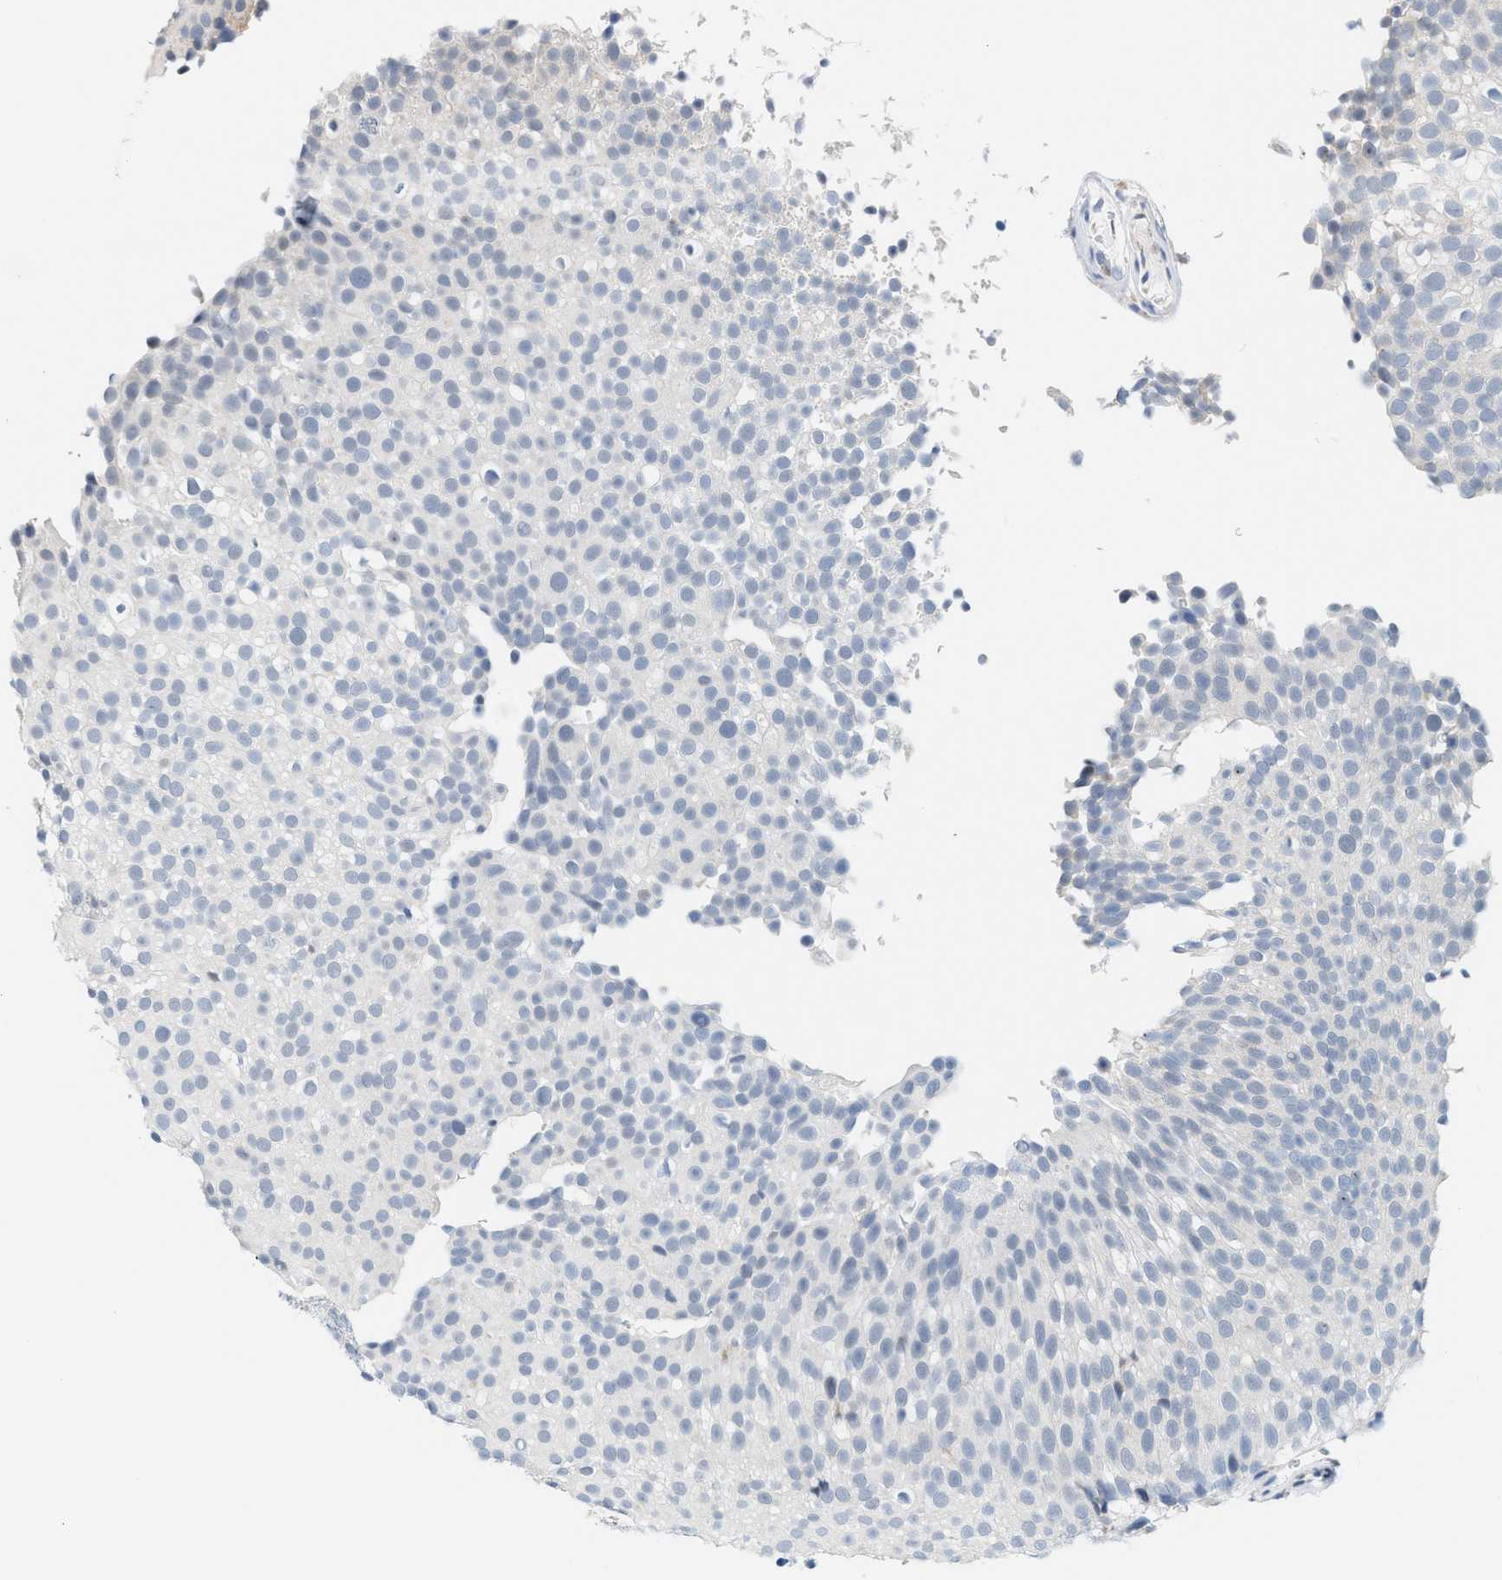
{"staining": {"intensity": "negative", "quantity": "none", "location": "none"}, "tissue": "urothelial cancer", "cell_type": "Tumor cells", "image_type": "cancer", "snomed": [{"axis": "morphology", "description": "Urothelial carcinoma, Low grade"}, {"axis": "topography", "description": "Urinary bladder"}], "caption": "High power microscopy photomicrograph of an immunohistochemistry photomicrograph of urothelial carcinoma (low-grade), revealing no significant staining in tumor cells. (DAB (3,3'-diaminobenzidine) immunohistochemistry (IHC) visualized using brightfield microscopy, high magnification).", "gene": "KIFC3", "patient": {"sex": "male", "age": 78}}